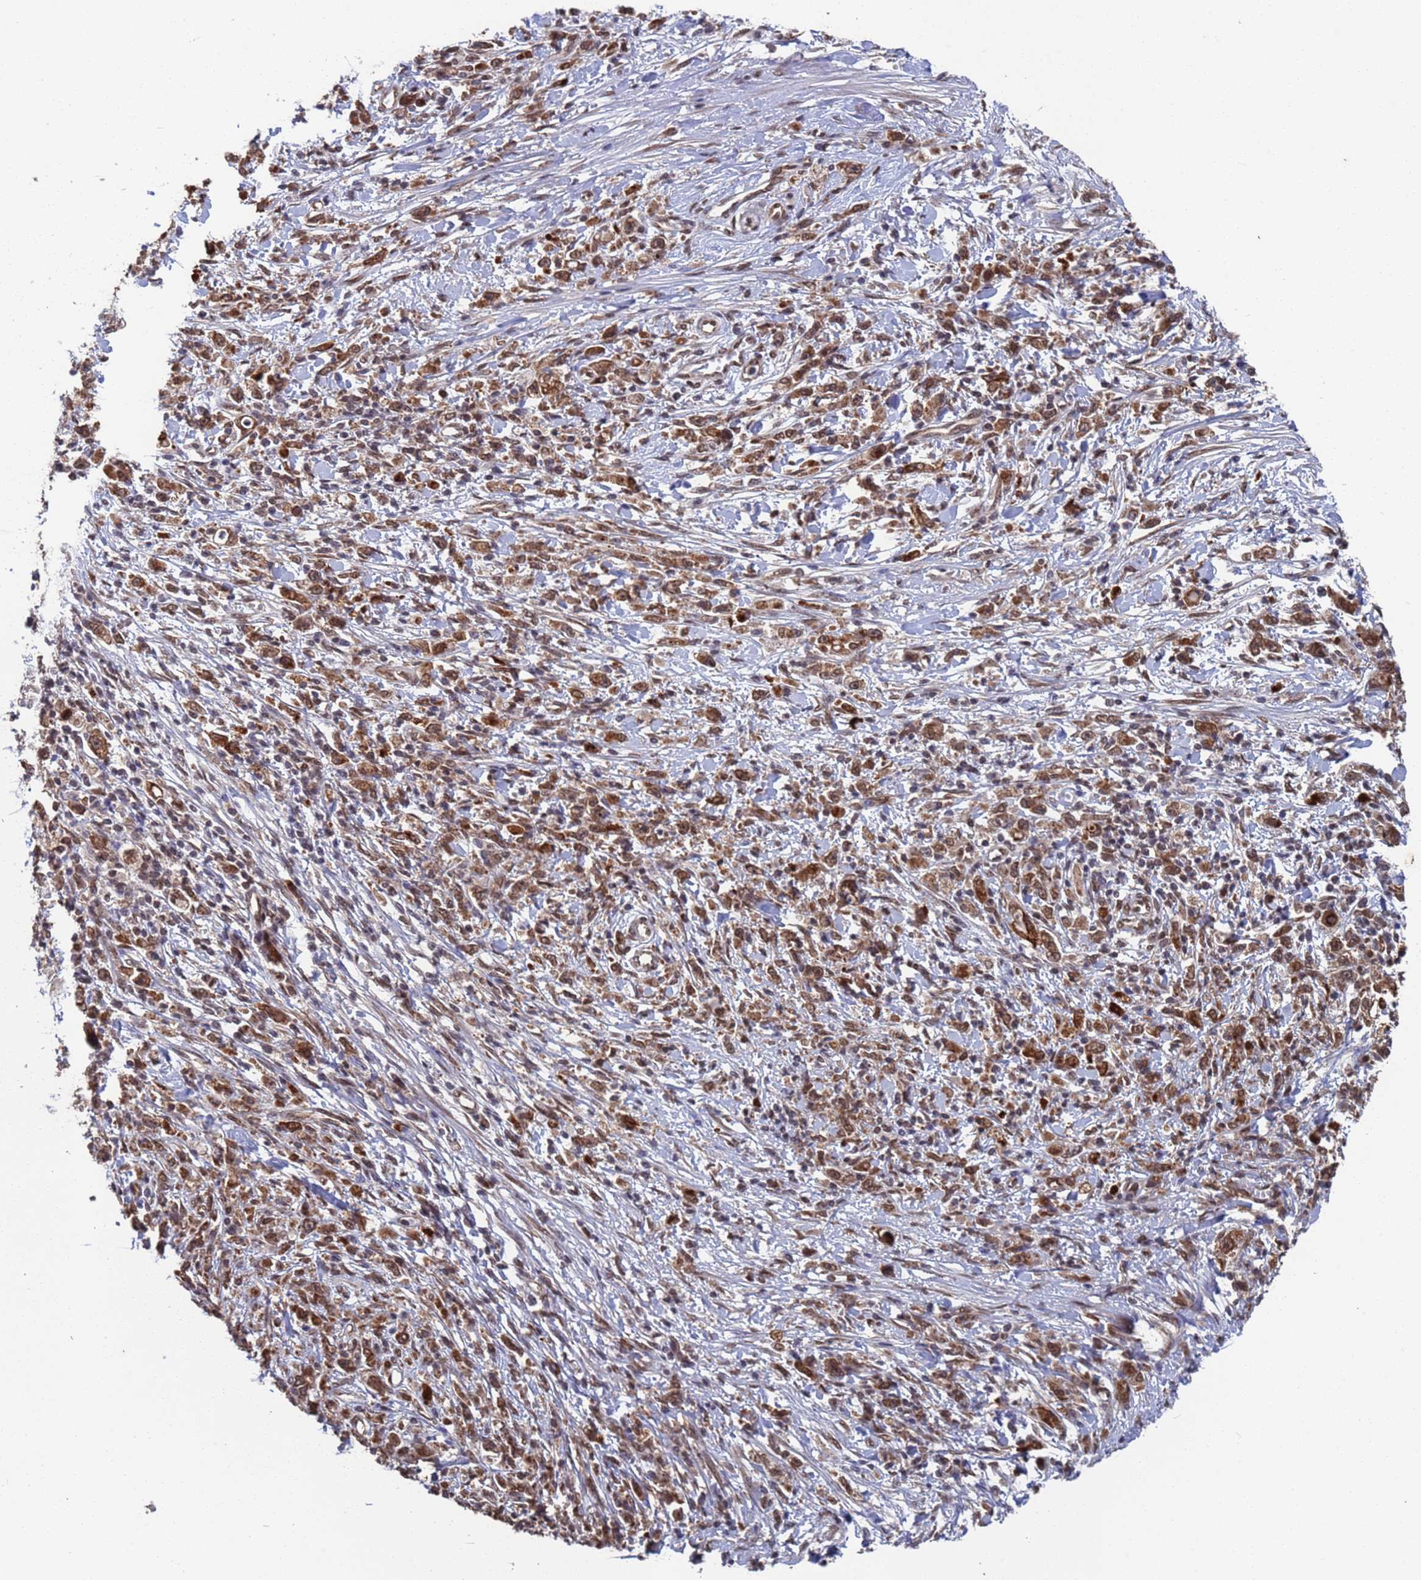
{"staining": {"intensity": "moderate", "quantity": ">75%", "location": "cytoplasmic/membranous"}, "tissue": "stomach cancer", "cell_type": "Tumor cells", "image_type": "cancer", "snomed": [{"axis": "morphology", "description": "Adenocarcinoma, NOS"}, {"axis": "topography", "description": "Stomach"}], "caption": "Adenocarcinoma (stomach) stained with a brown dye reveals moderate cytoplasmic/membranous positive staining in about >75% of tumor cells.", "gene": "FUBP3", "patient": {"sex": "female", "age": 59}}